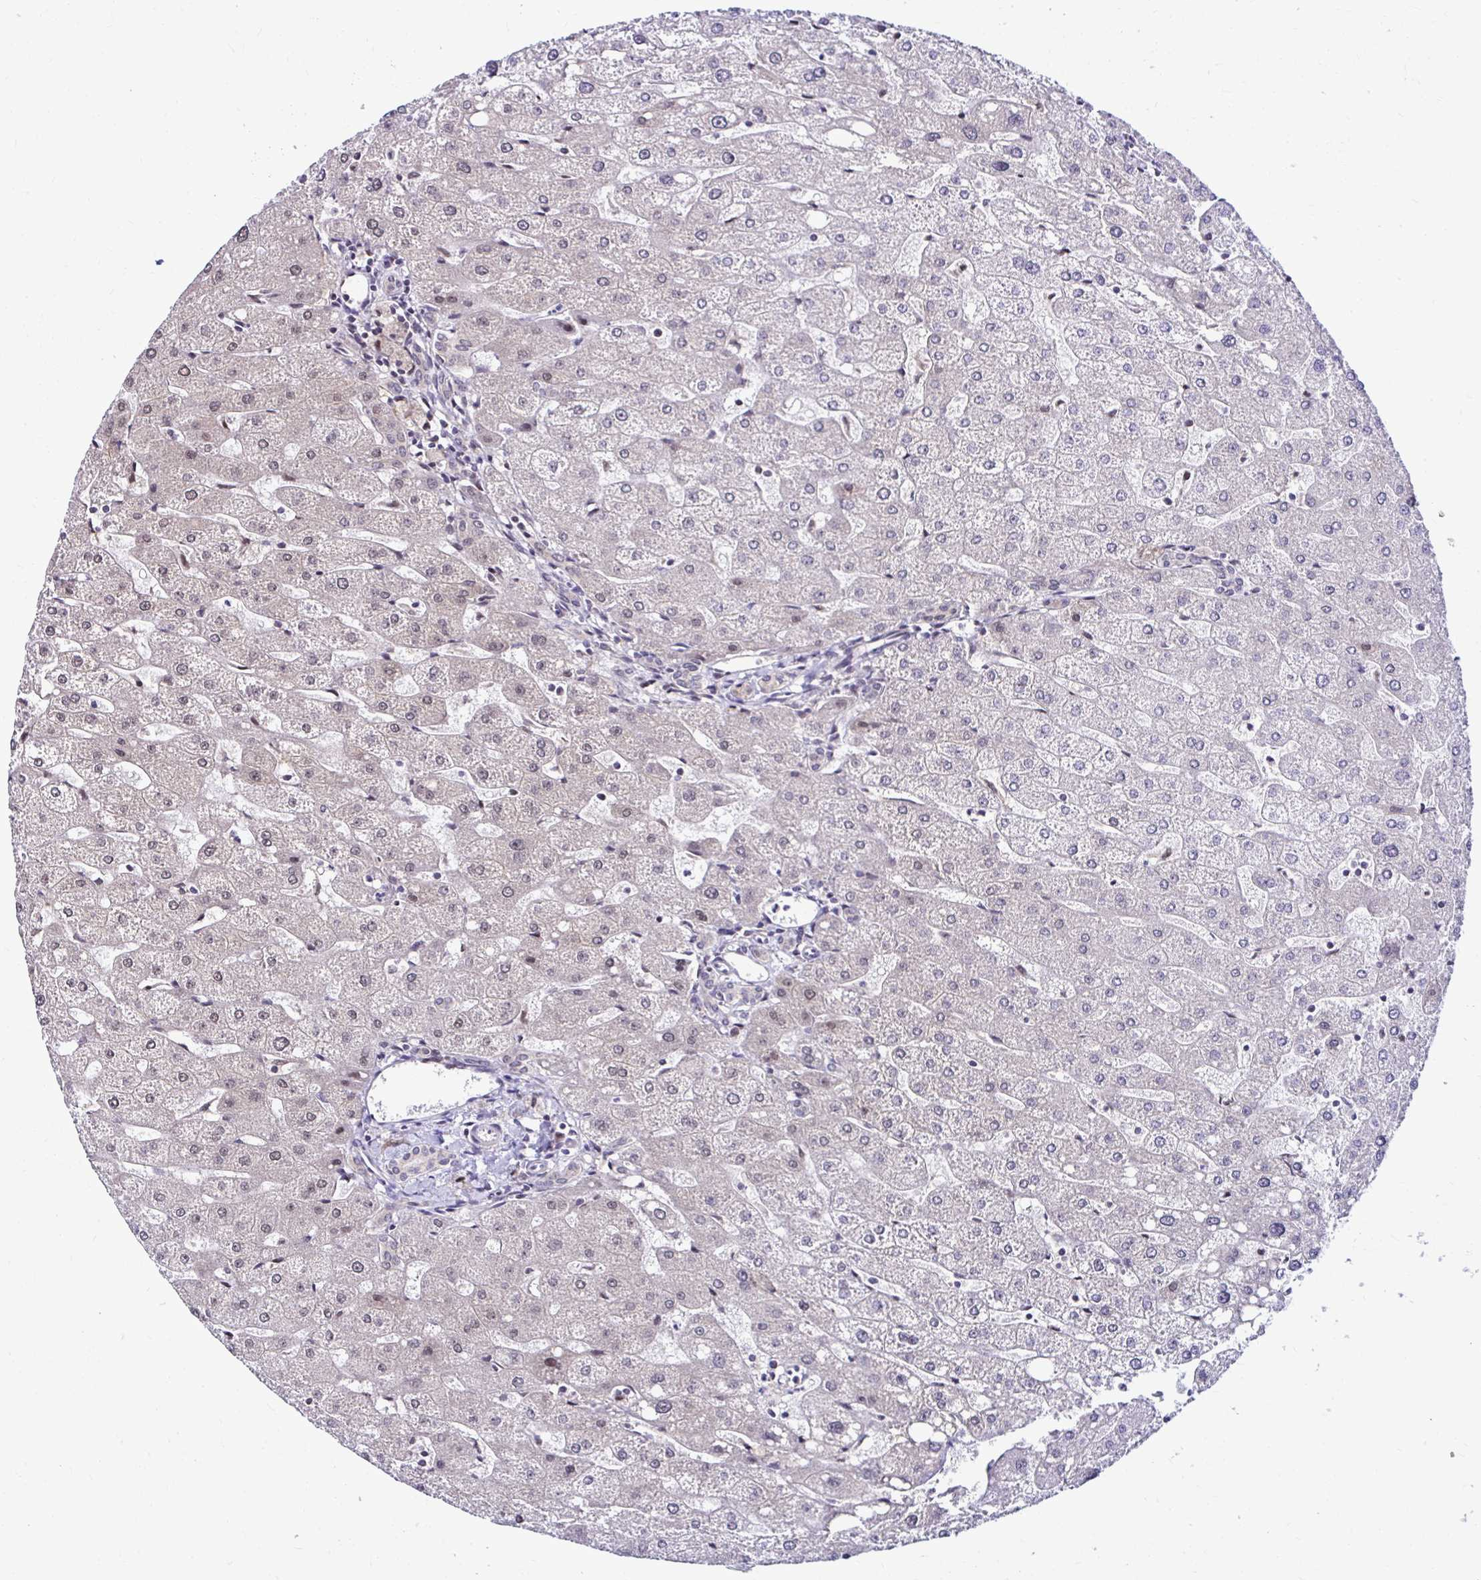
{"staining": {"intensity": "negative", "quantity": "none", "location": "none"}, "tissue": "liver", "cell_type": "Cholangiocytes", "image_type": "normal", "snomed": [{"axis": "morphology", "description": "Normal tissue, NOS"}, {"axis": "topography", "description": "Liver"}], "caption": "A high-resolution micrograph shows immunohistochemistry (IHC) staining of normal liver, which shows no significant staining in cholangiocytes.", "gene": "PSMD3", "patient": {"sex": "male", "age": 67}}